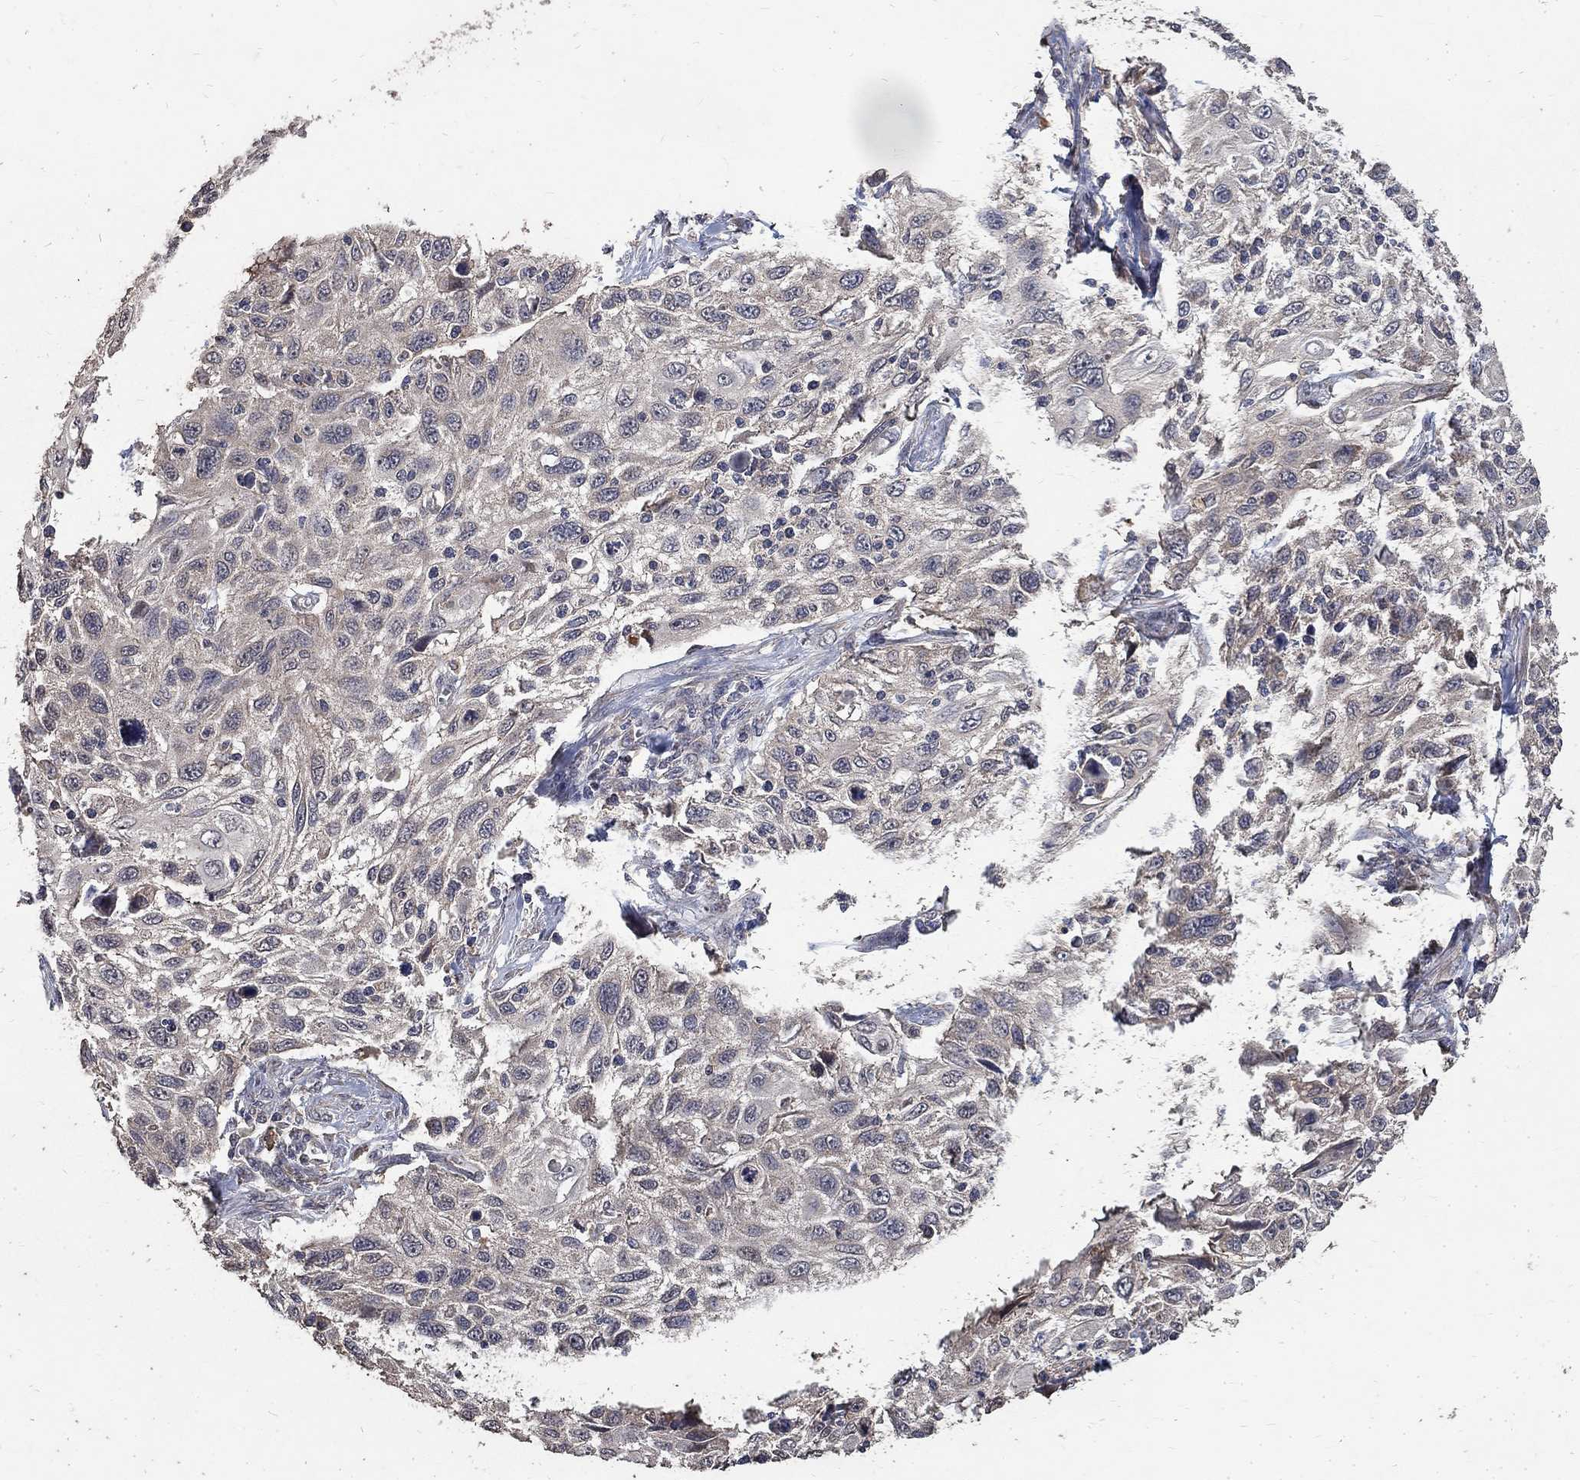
{"staining": {"intensity": "negative", "quantity": "none", "location": "none"}, "tissue": "cervical cancer", "cell_type": "Tumor cells", "image_type": "cancer", "snomed": [{"axis": "morphology", "description": "Squamous cell carcinoma, NOS"}, {"axis": "topography", "description": "Cervix"}], "caption": "High power microscopy histopathology image of an immunohistochemistry (IHC) micrograph of squamous cell carcinoma (cervical), revealing no significant positivity in tumor cells.", "gene": "C17orf75", "patient": {"sex": "female", "age": 70}}